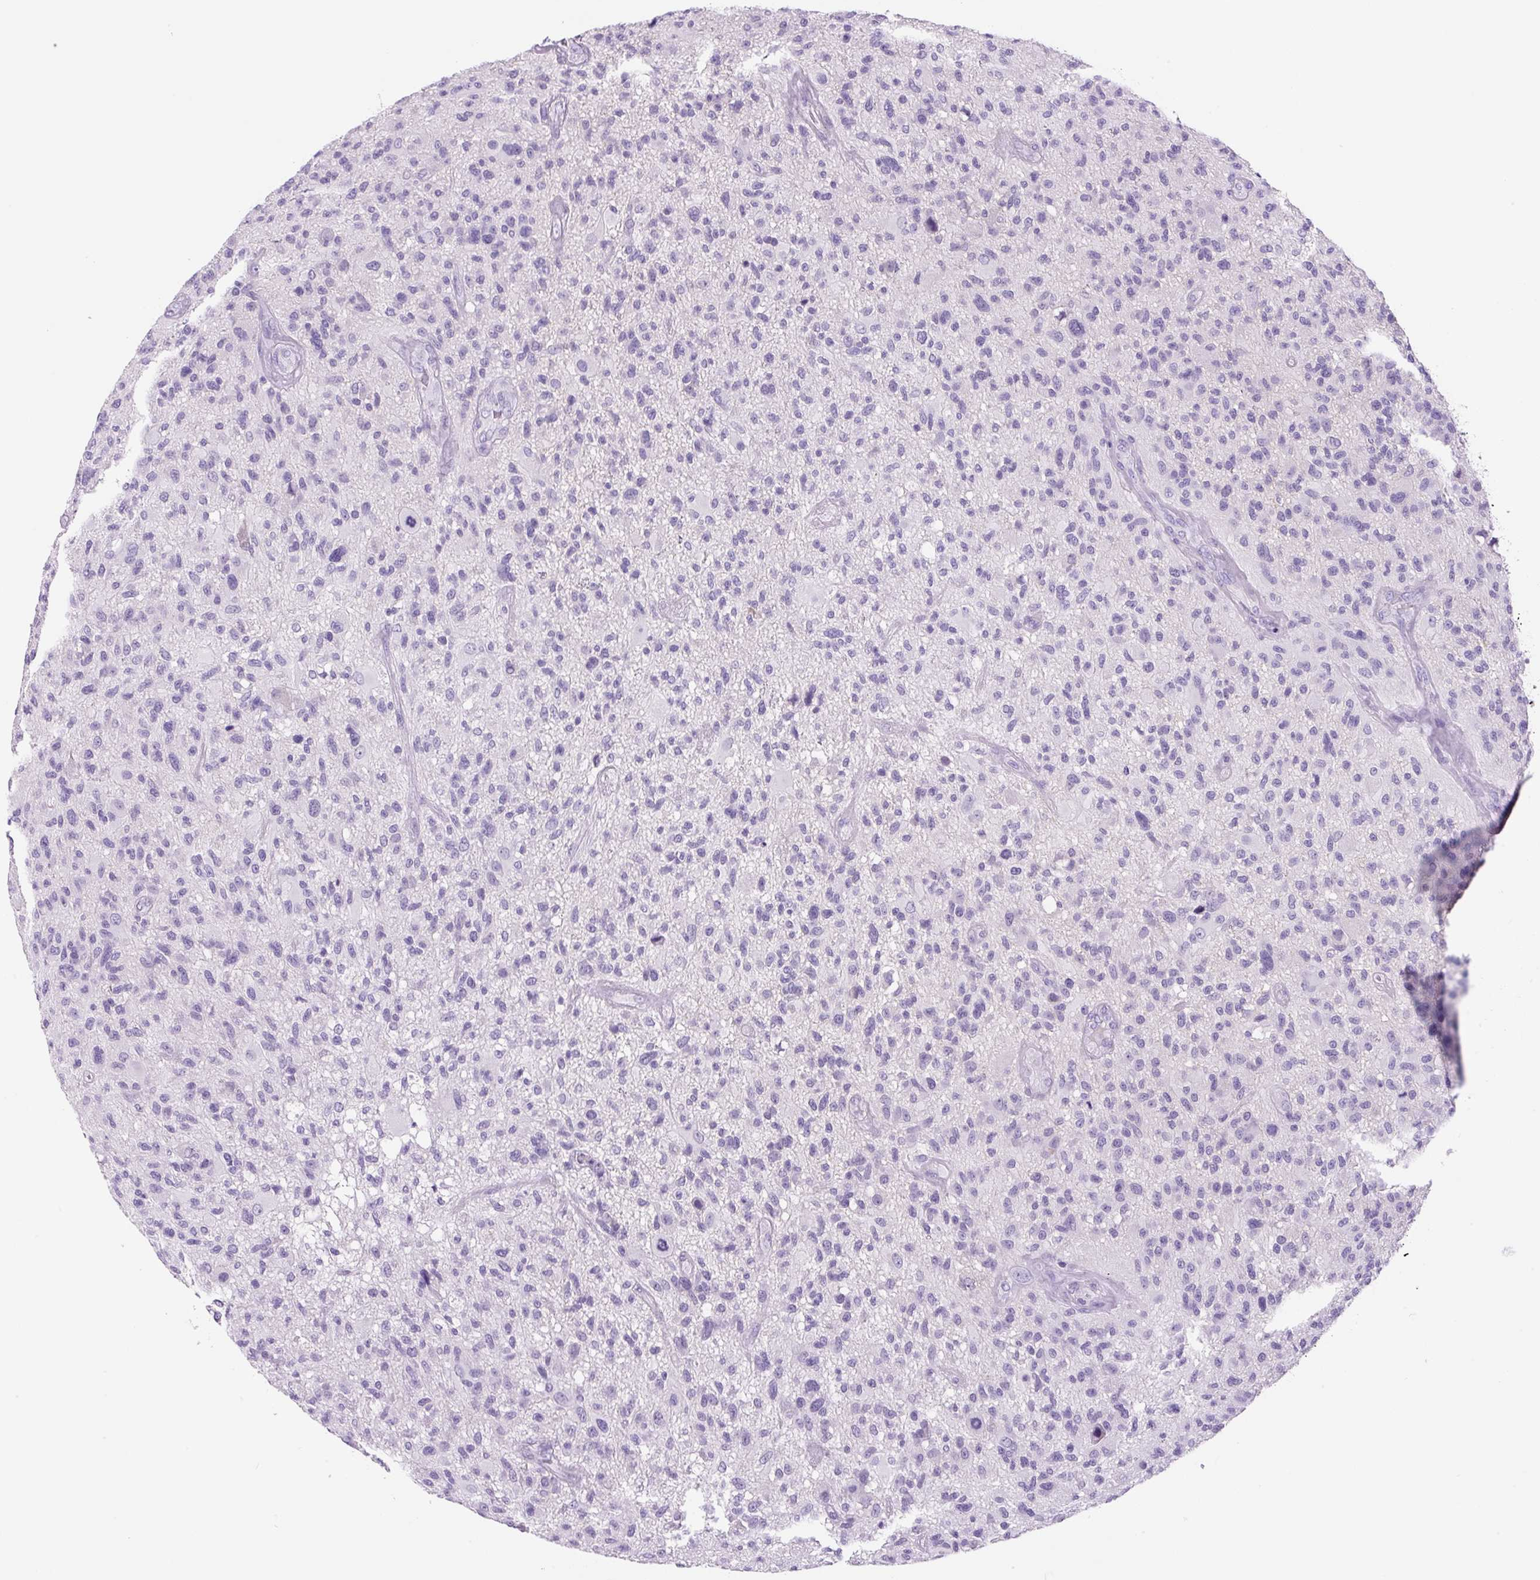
{"staining": {"intensity": "negative", "quantity": "none", "location": "none"}, "tissue": "glioma", "cell_type": "Tumor cells", "image_type": "cancer", "snomed": [{"axis": "morphology", "description": "Glioma, malignant, High grade"}, {"axis": "topography", "description": "Brain"}], "caption": "Glioma was stained to show a protein in brown. There is no significant expression in tumor cells. The staining was performed using DAB (3,3'-diaminobenzidine) to visualize the protein expression in brown, while the nuclei were stained in blue with hematoxylin (Magnification: 20x).", "gene": "PRRT1", "patient": {"sex": "male", "age": 47}}